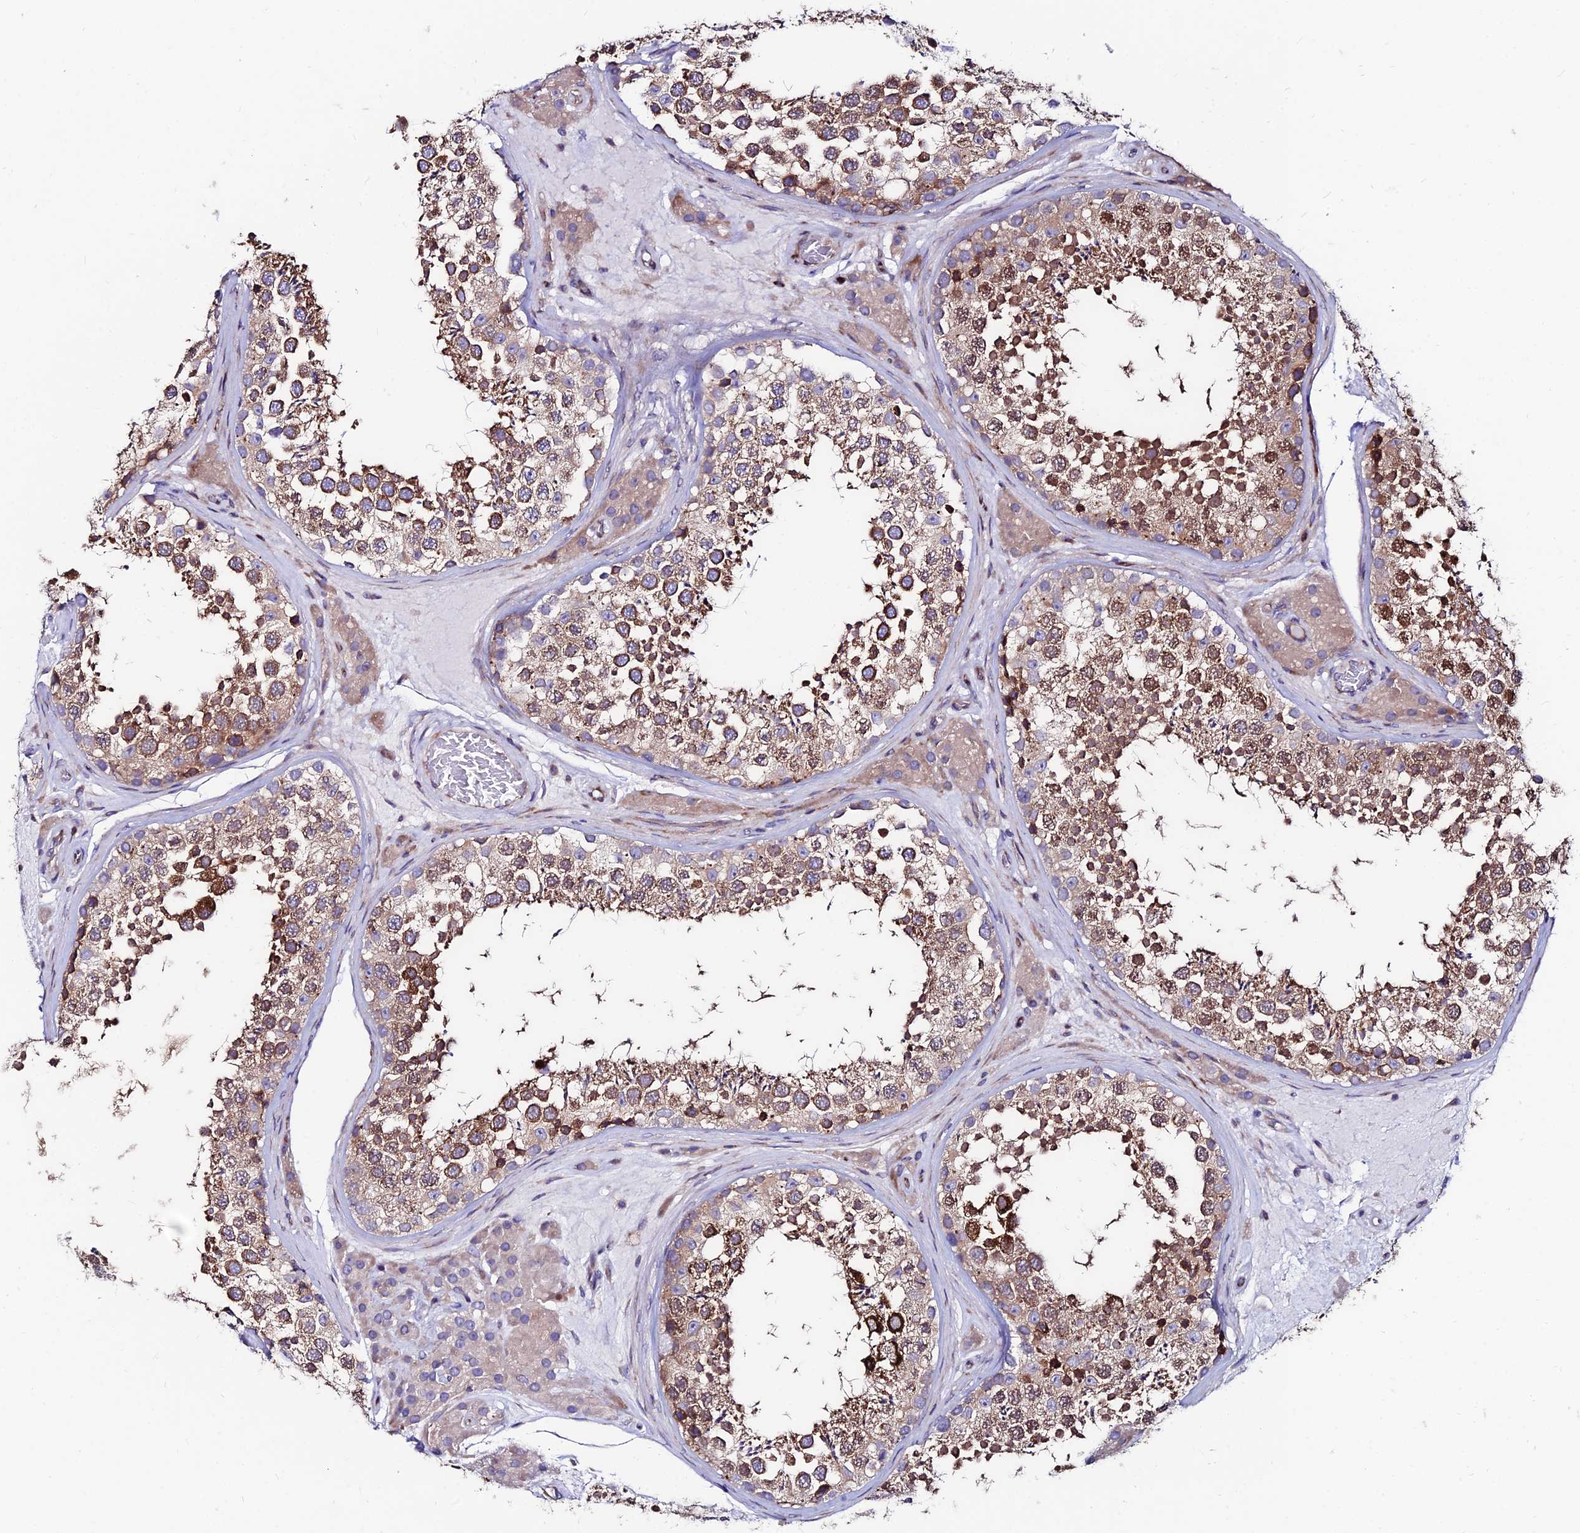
{"staining": {"intensity": "strong", "quantity": ">75%", "location": "cytoplasmic/membranous"}, "tissue": "testis", "cell_type": "Cells in seminiferous ducts", "image_type": "normal", "snomed": [{"axis": "morphology", "description": "Normal tissue, NOS"}, {"axis": "topography", "description": "Testis"}], "caption": "The image exhibits a brown stain indicating the presence of a protein in the cytoplasmic/membranous of cells in seminiferous ducts in testis.", "gene": "EIF3K", "patient": {"sex": "male", "age": 46}}